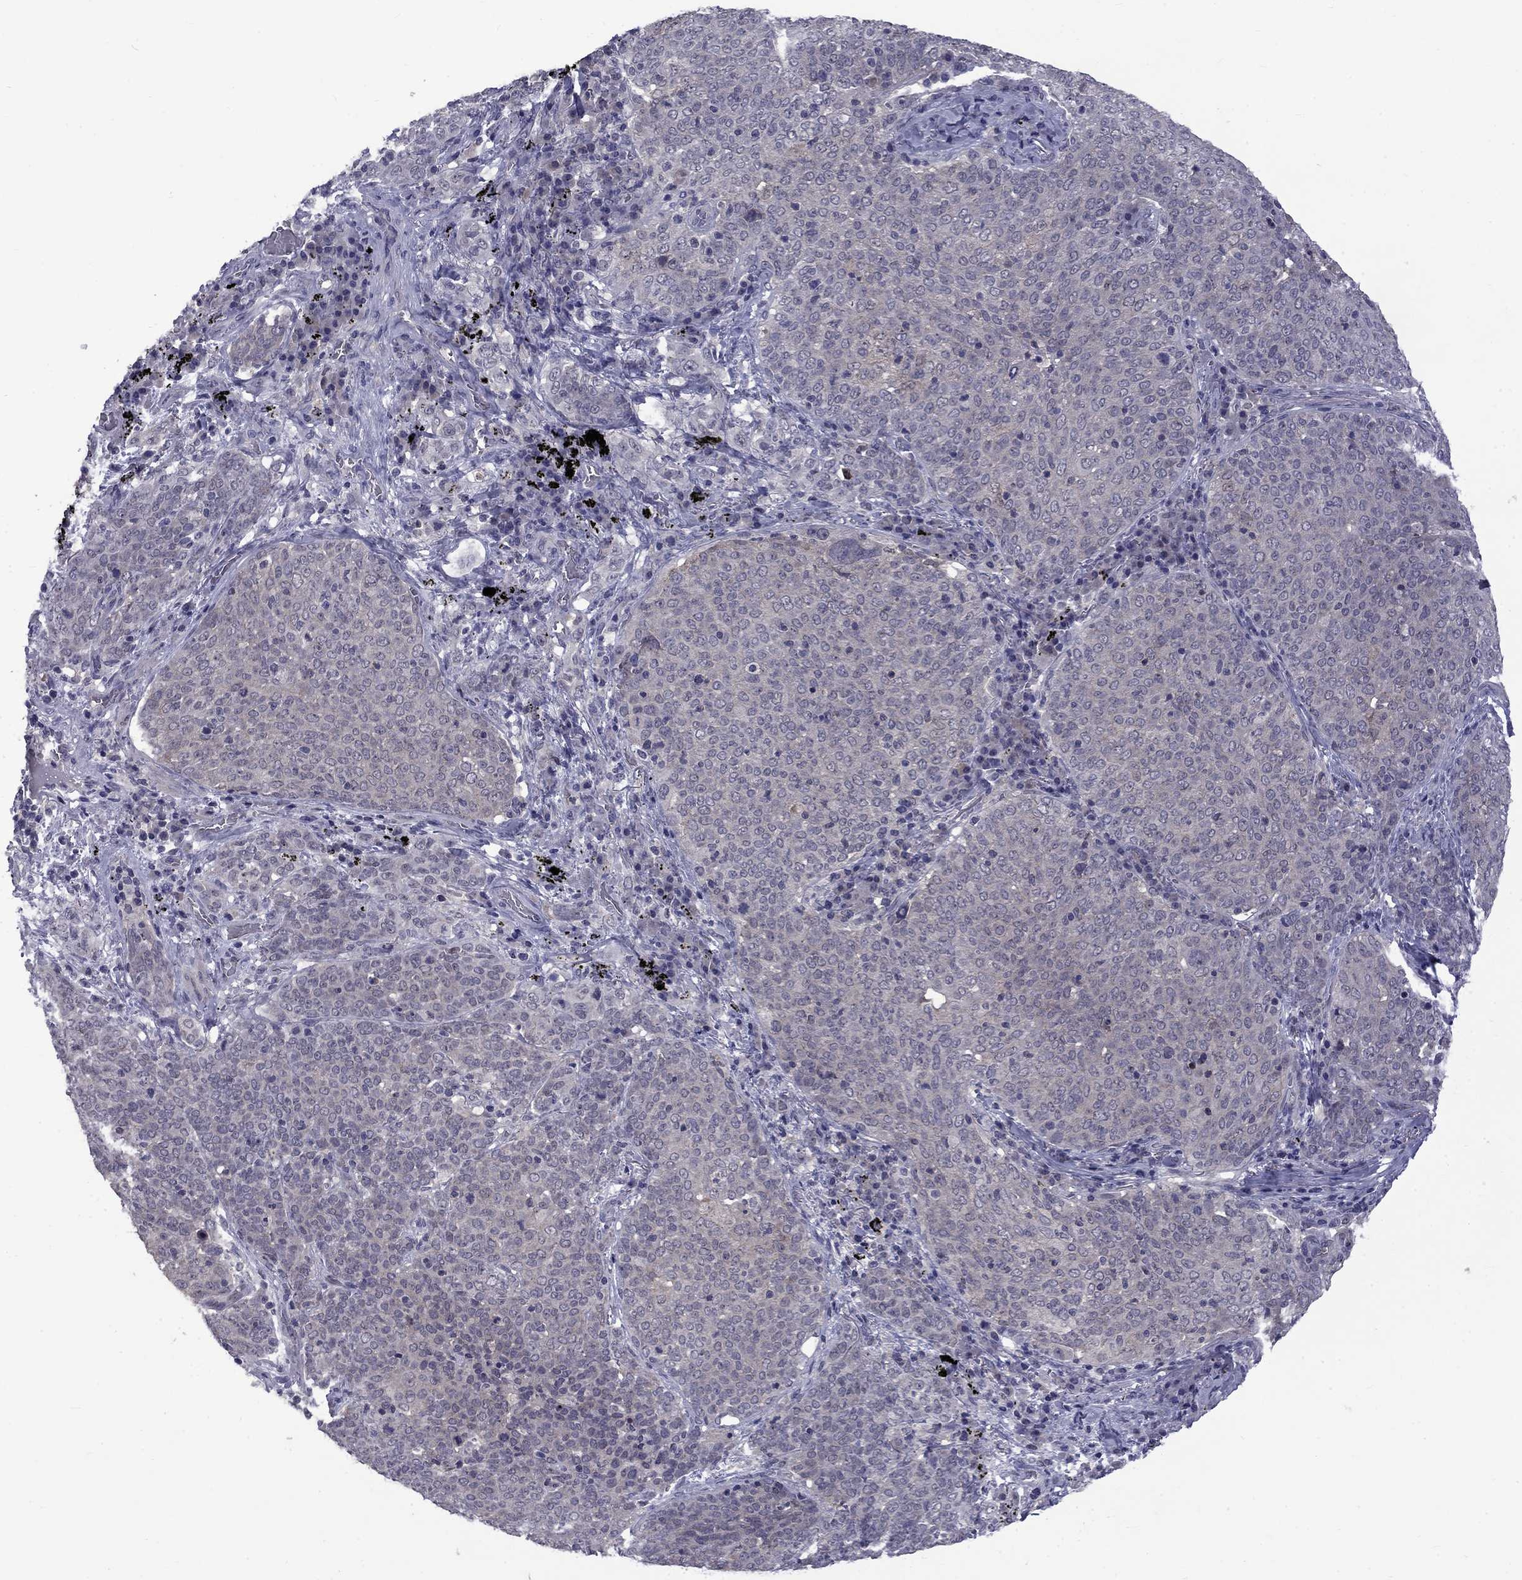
{"staining": {"intensity": "negative", "quantity": "none", "location": "none"}, "tissue": "lung cancer", "cell_type": "Tumor cells", "image_type": "cancer", "snomed": [{"axis": "morphology", "description": "Squamous cell carcinoma, NOS"}, {"axis": "topography", "description": "Lung"}], "caption": "High magnification brightfield microscopy of lung squamous cell carcinoma stained with DAB (brown) and counterstained with hematoxylin (blue): tumor cells show no significant staining.", "gene": "SNTA1", "patient": {"sex": "male", "age": 82}}